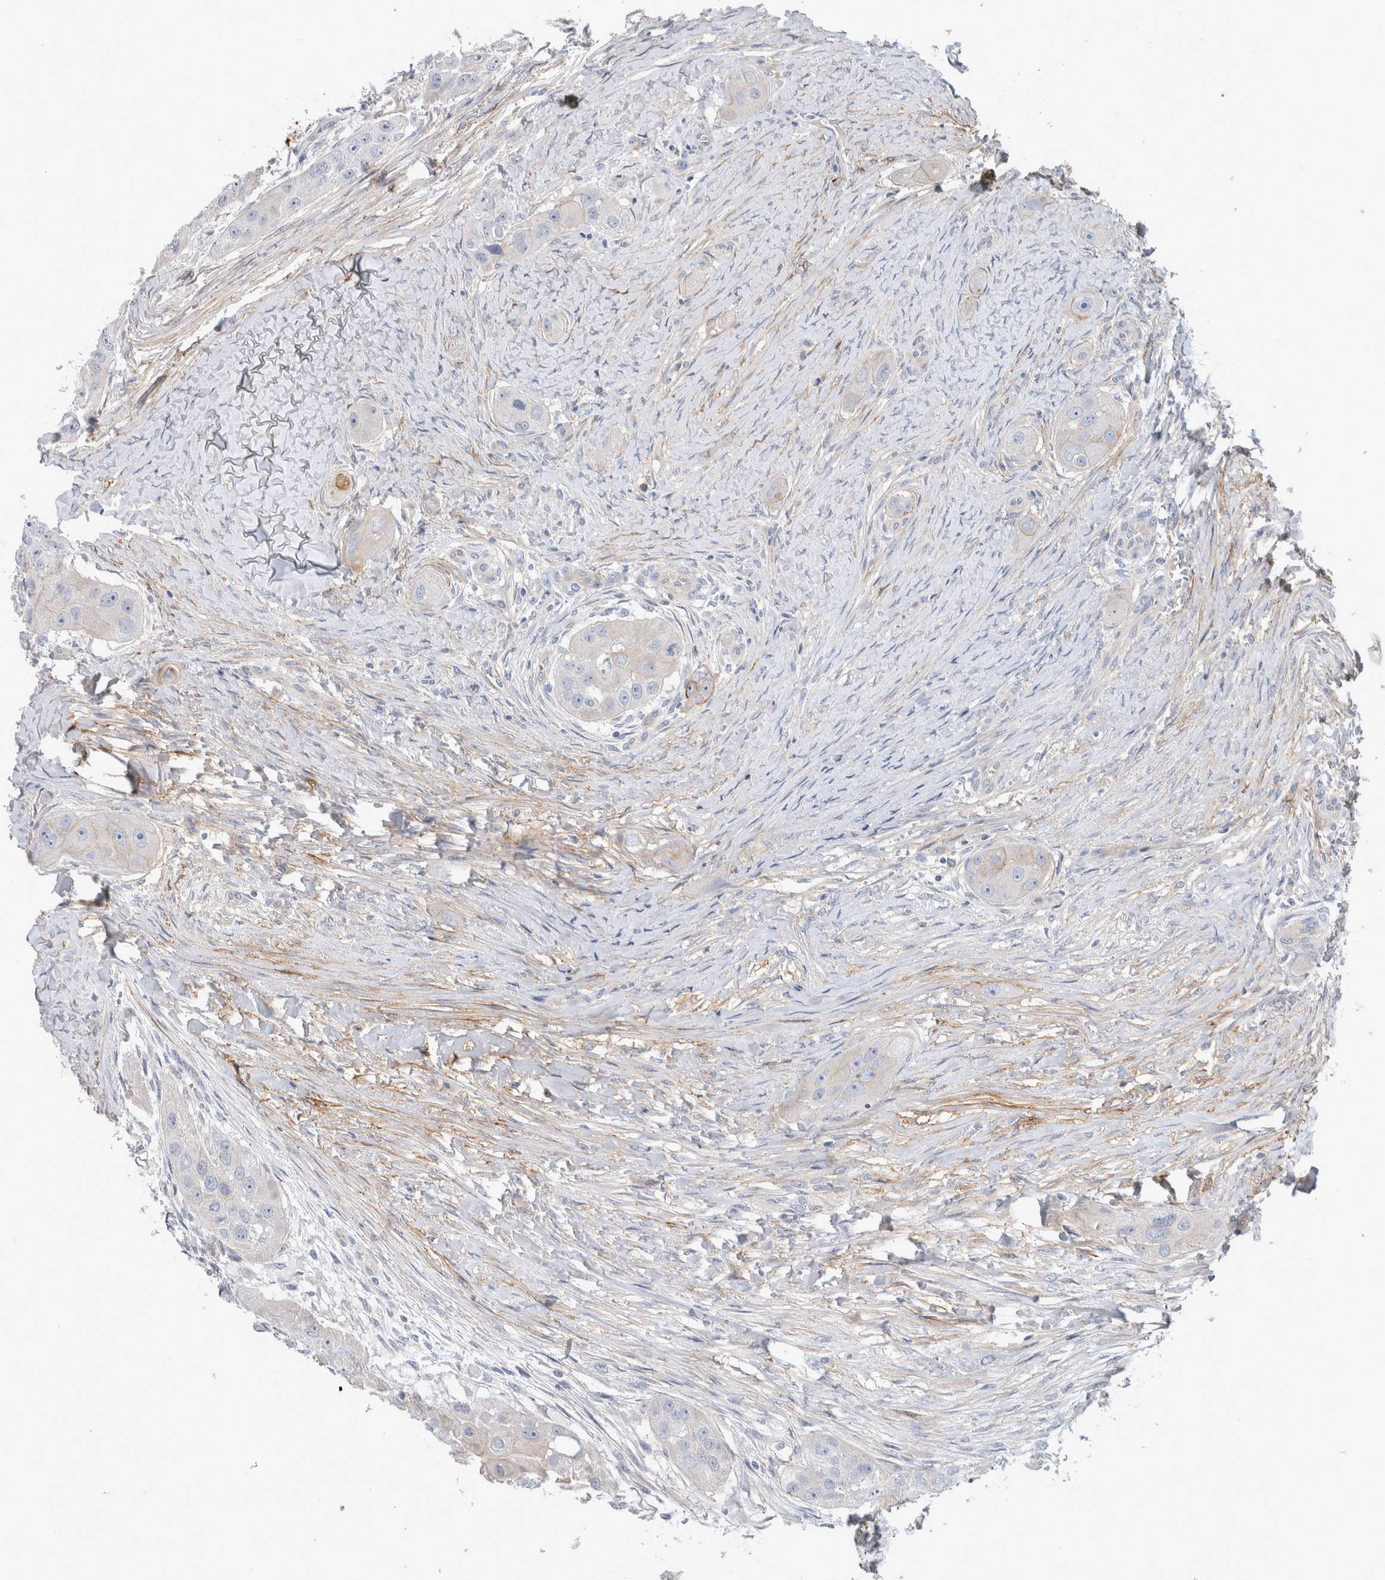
{"staining": {"intensity": "negative", "quantity": "none", "location": "none"}, "tissue": "head and neck cancer", "cell_type": "Tumor cells", "image_type": "cancer", "snomed": [{"axis": "morphology", "description": "Normal tissue, NOS"}, {"axis": "morphology", "description": "Squamous cell carcinoma, NOS"}, {"axis": "topography", "description": "Skeletal muscle"}, {"axis": "topography", "description": "Head-Neck"}], "caption": "This is a micrograph of immunohistochemistry (IHC) staining of head and neck squamous cell carcinoma, which shows no positivity in tumor cells.", "gene": "CD55", "patient": {"sex": "male", "age": 51}}